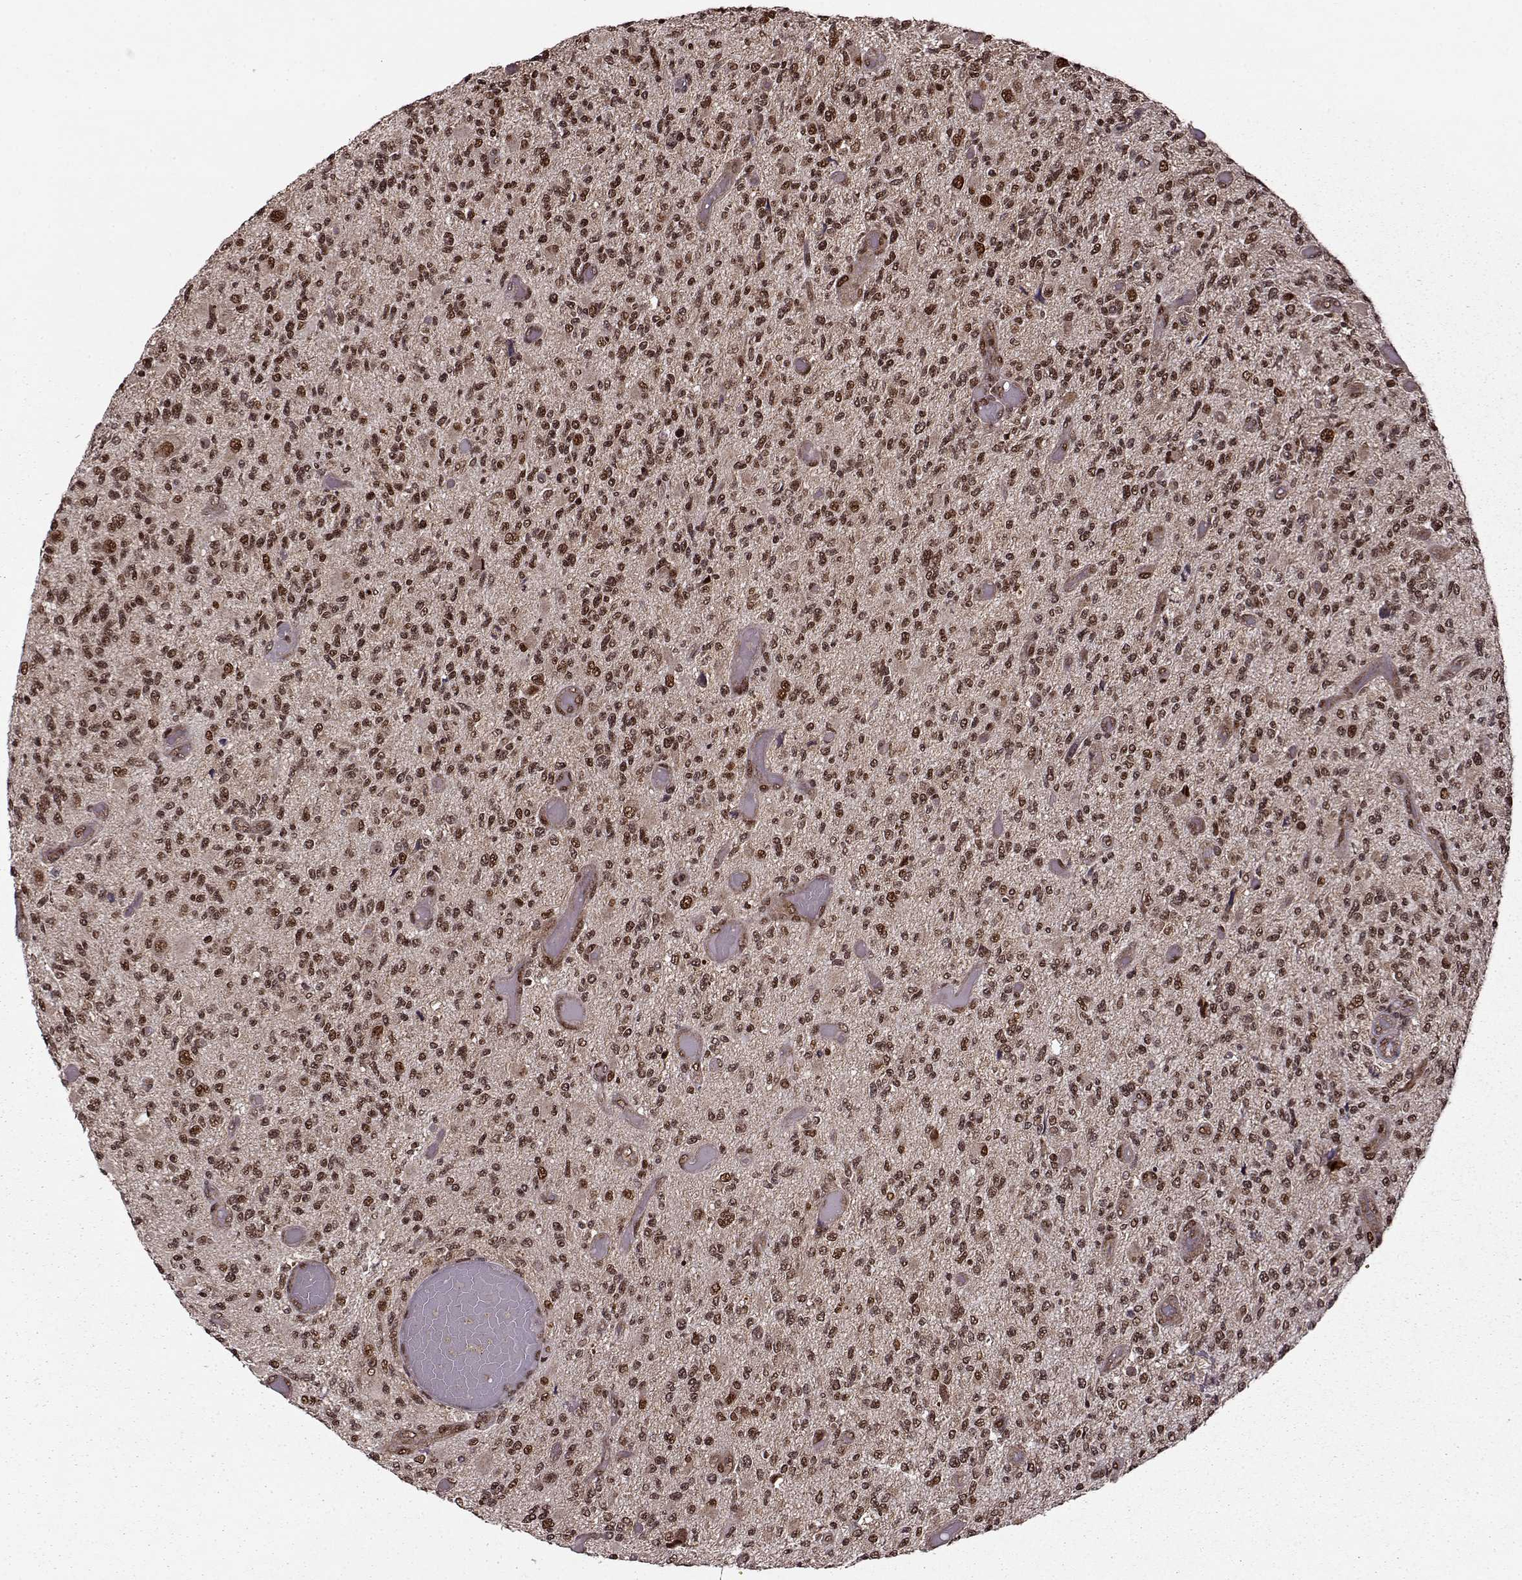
{"staining": {"intensity": "moderate", "quantity": ">75%", "location": "nuclear"}, "tissue": "glioma", "cell_type": "Tumor cells", "image_type": "cancer", "snomed": [{"axis": "morphology", "description": "Glioma, malignant, High grade"}, {"axis": "topography", "description": "Brain"}], "caption": "Protein expression analysis of human glioma reveals moderate nuclear staining in about >75% of tumor cells. Using DAB (3,3'-diaminobenzidine) (brown) and hematoxylin (blue) stains, captured at high magnification using brightfield microscopy.", "gene": "PSMA7", "patient": {"sex": "female", "age": 63}}